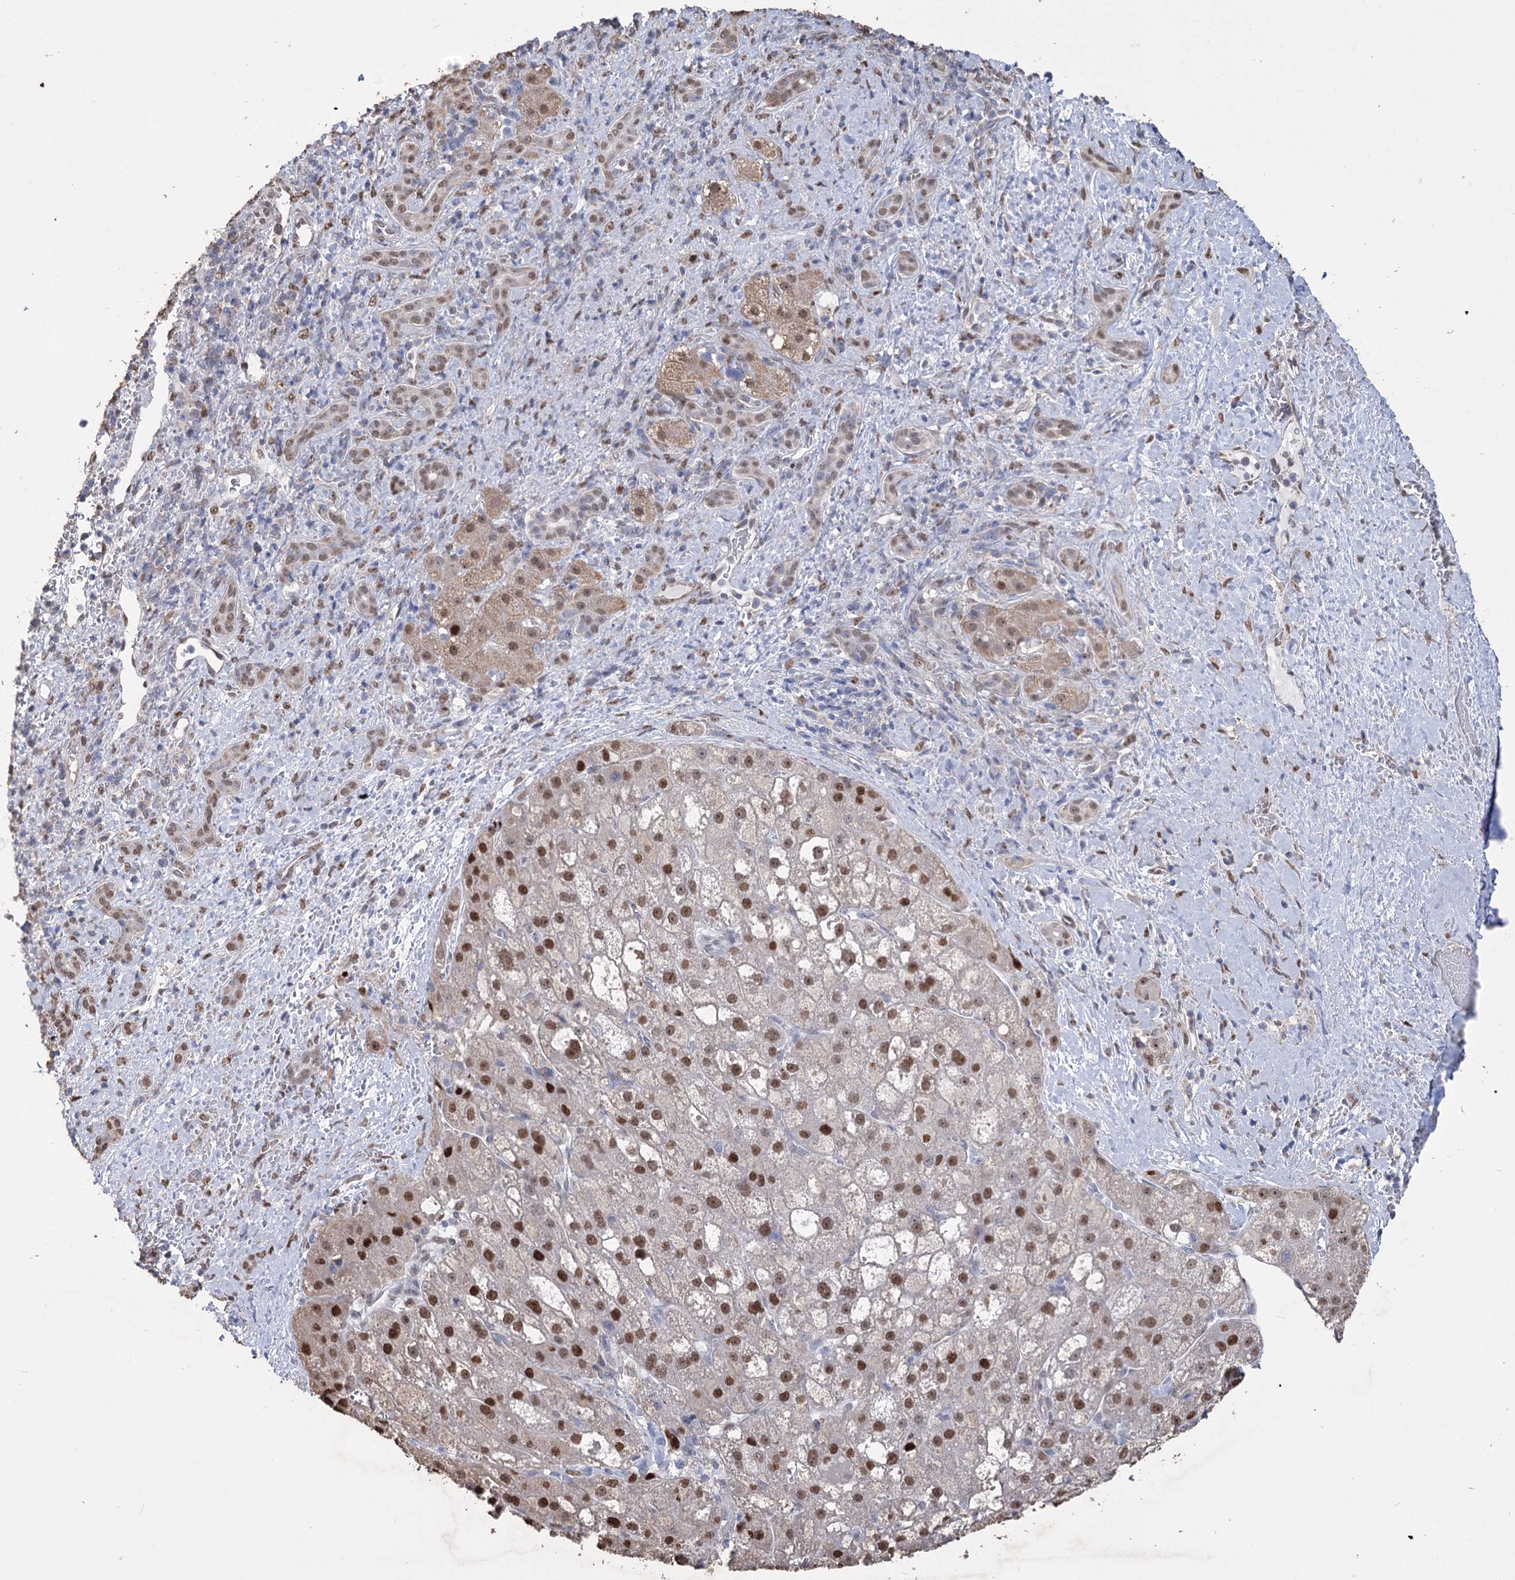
{"staining": {"intensity": "strong", "quantity": "25%-75%", "location": "nuclear"}, "tissue": "liver cancer", "cell_type": "Tumor cells", "image_type": "cancer", "snomed": [{"axis": "morphology", "description": "Normal tissue, NOS"}, {"axis": "morphology", "description": "Carcinoma, Hepatocellular, NOS"}, {"axis": "topography", "description": "Liver"}], "caption": "The histopathology image exhibits immunohistochemical staining of liver cancer. There is strong nuclear expression is appreciated in approximately 25%-75% of tumor cells.", "gene": "NFU1", "patient": {"sex": "male", "age": 57}}